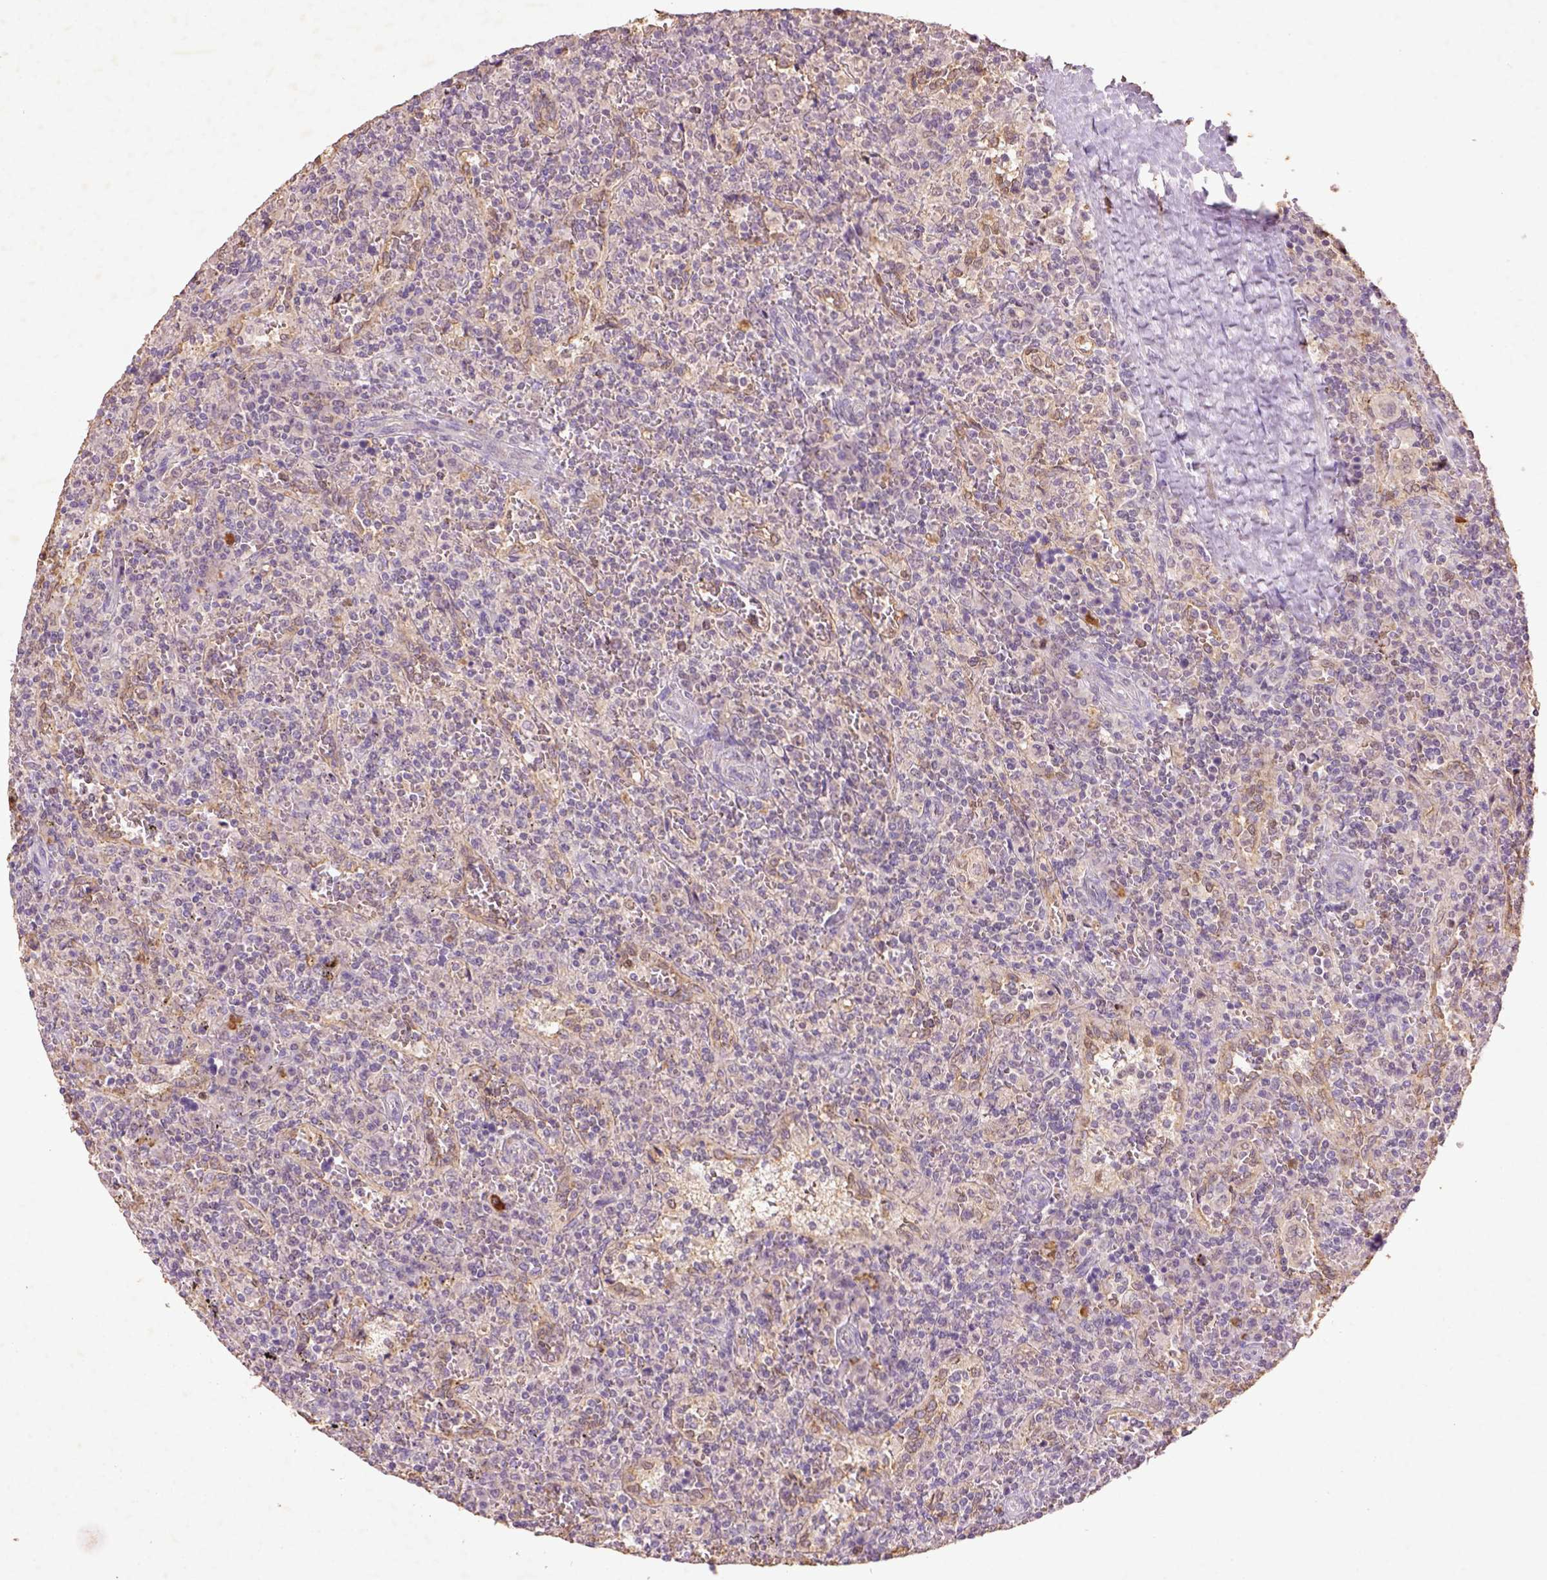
{"staining": {"intensity": "negative", "quantity": "none", "location": "none"}, "tissue": "lymphoma", "cell_type": "Tumor cells", "image_type": "cancer", "snomed": [{"axis": "morphology", "description": "Malignant lymphoma, non-Hodgkin's type, Low grade"}, {"axis": "topography", "description": "Spleen"}], "caption": "Tumor cells are negative for protein expression in human malignant lymphoma, non-Hodgkin's type (low-grade).", "gene": "AP2B1", "patient": {"sex": "male", "age": 62}}